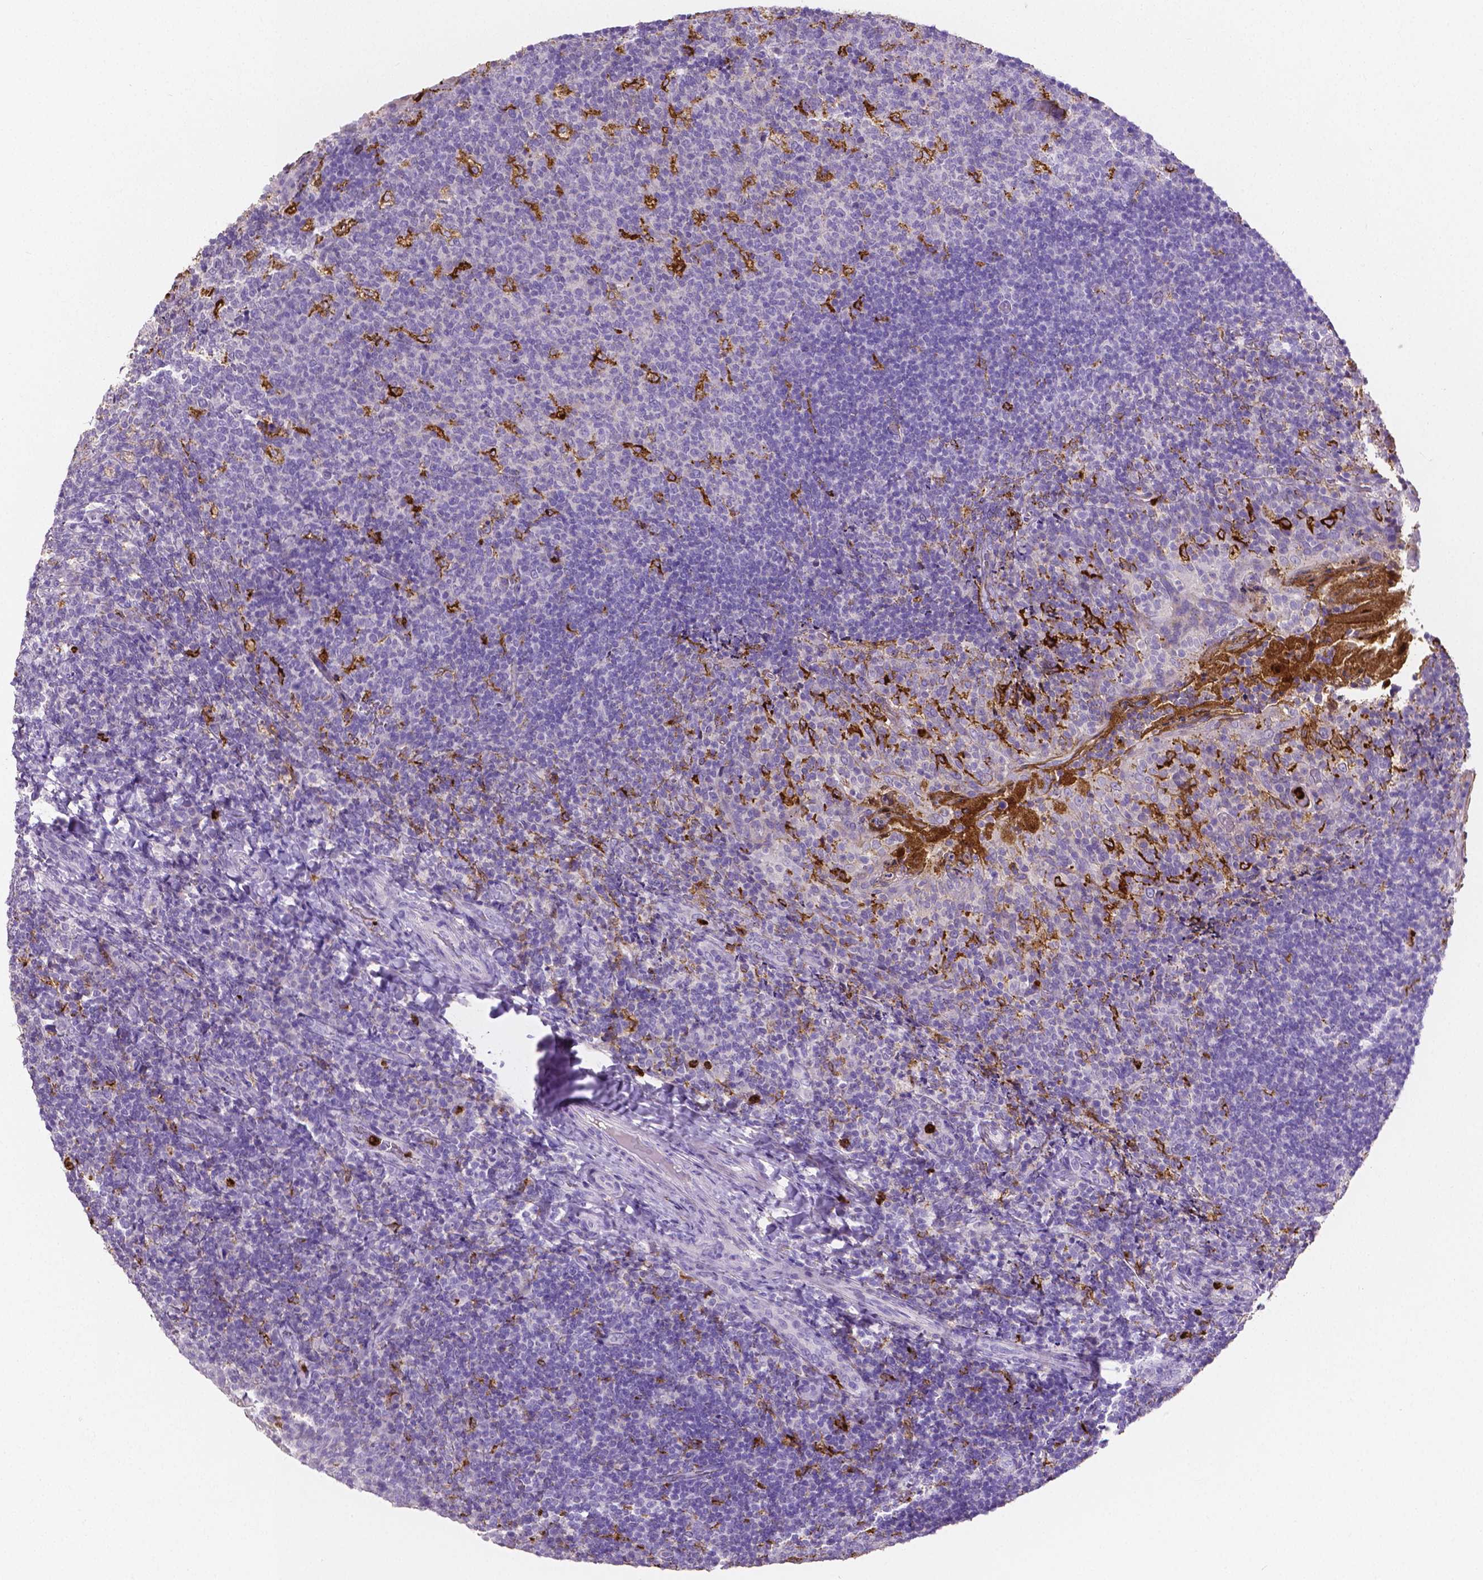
{"staining": {"intensity": "strong", "quantity": "<25%", "location": "cytoplasmic/membranous"}, "tissue": "tonsil", "cell_type": "Germinal center cells", "image_type": "normal", "snomed": [{"axis": "morphology", "description": "Normal tissue, NOS"}, {"axis": "topography", "description": "Tonsil"}], "caption": "Immunohistochemical staining of normal tonsil displays medium levels of strong cytoplasmic/membranous expression in about <25% of germinal center cells.", "gene": "MMP9", "patient": {"sex": "female", "age": 10}}